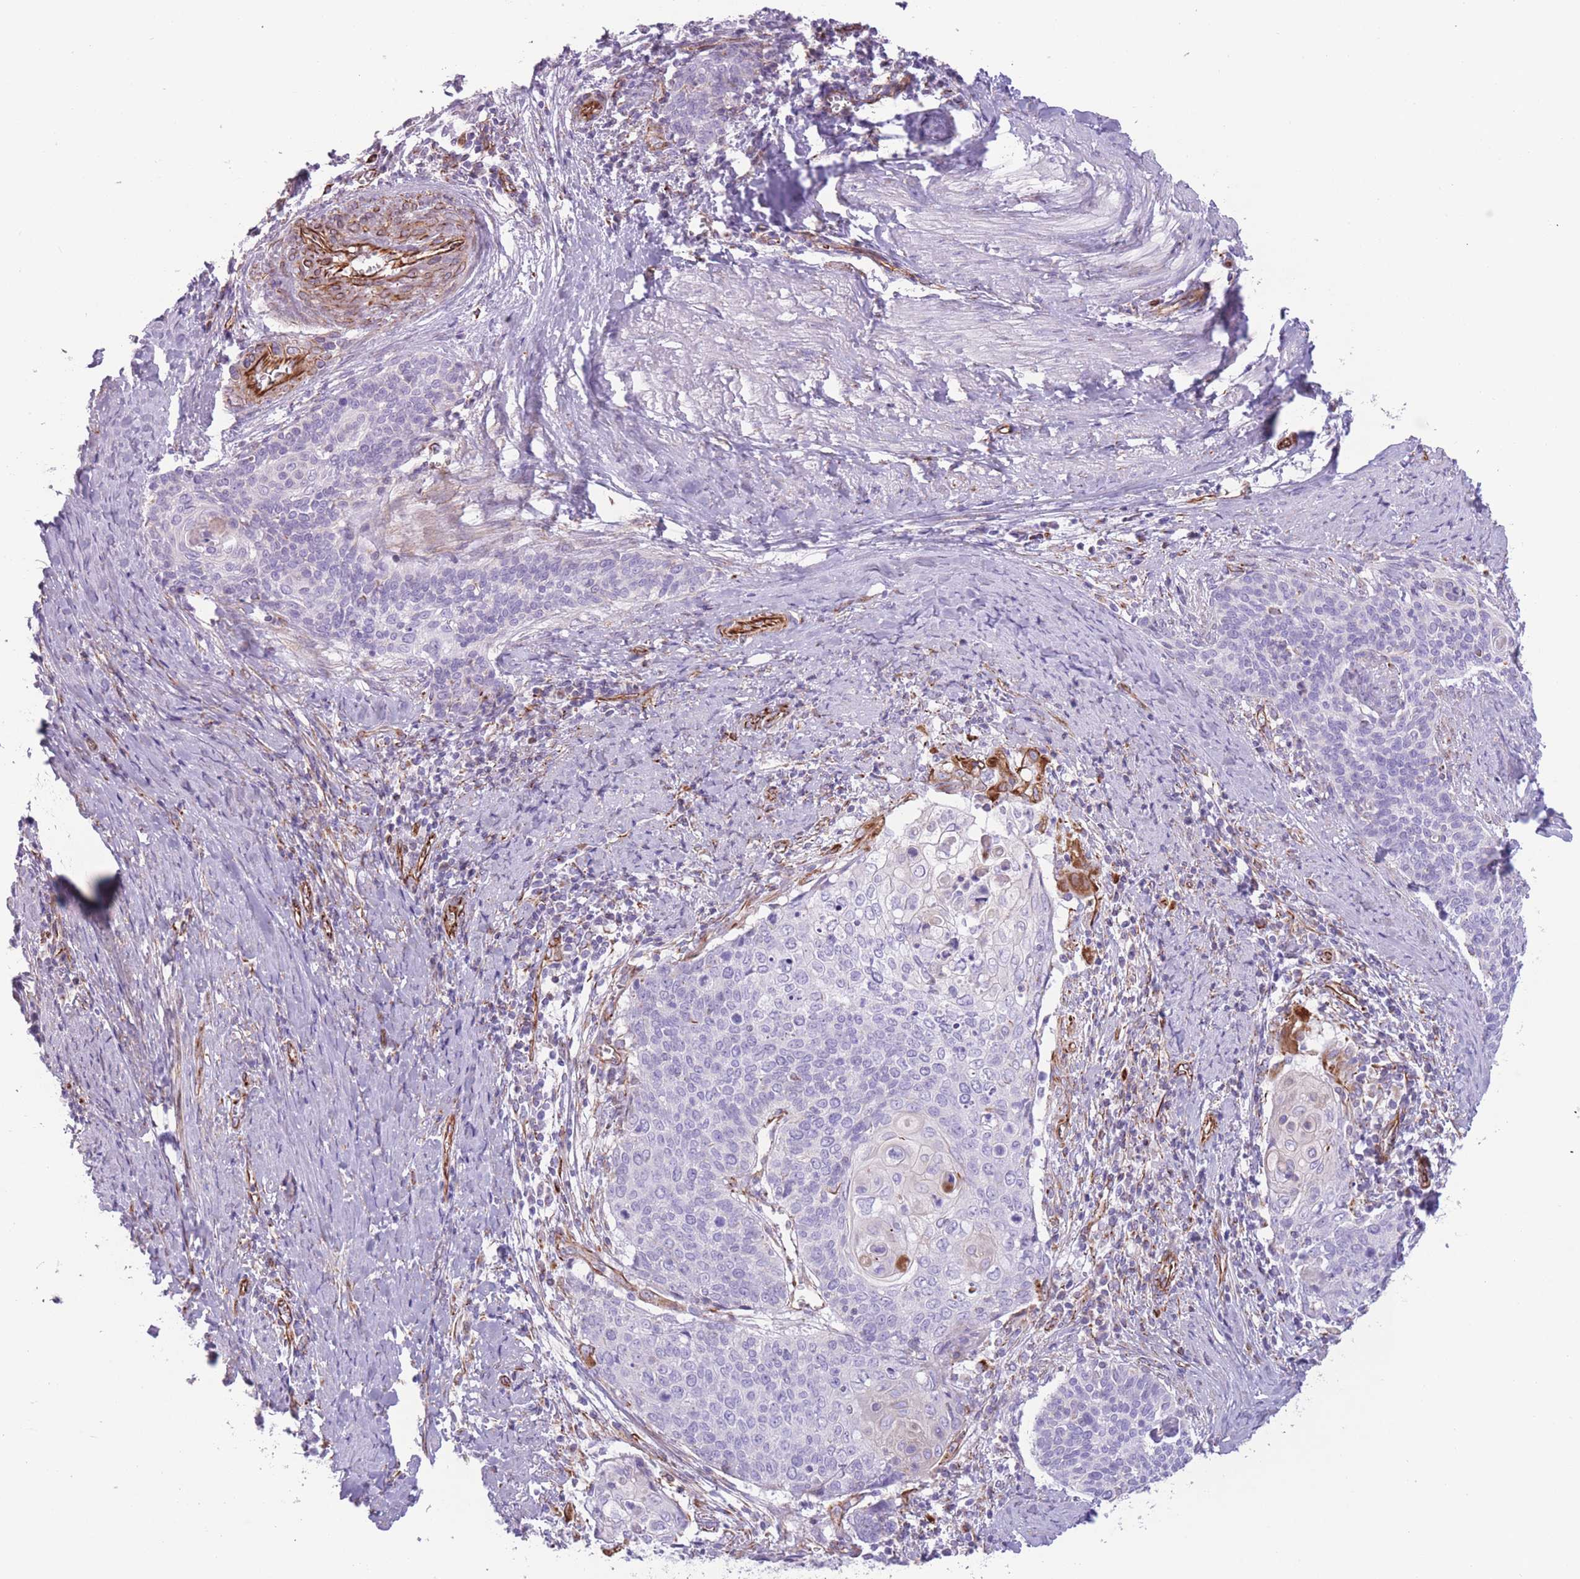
{"staining": {"intensity": "negative", "quantity": "none", "location": "none"}, "tissue": "cervical cancer", "cell_type": "Tumor cells", "image_type": "cancer", "snomed": [{"axis": "morphology", "description": "Squamous cell carcinoma, NOS"}, {"axis": "topography", "description": "Cervix"}], "caption": "Tumor cells show no significant protein positivity in cervical cancer. (Stains: DAB IHC with hematoxylin counter stain, Microscopy: brightfield microscopy at high magnification).", "gene": "PTCD1", "patient": {"sex": "female", "age": 39}}